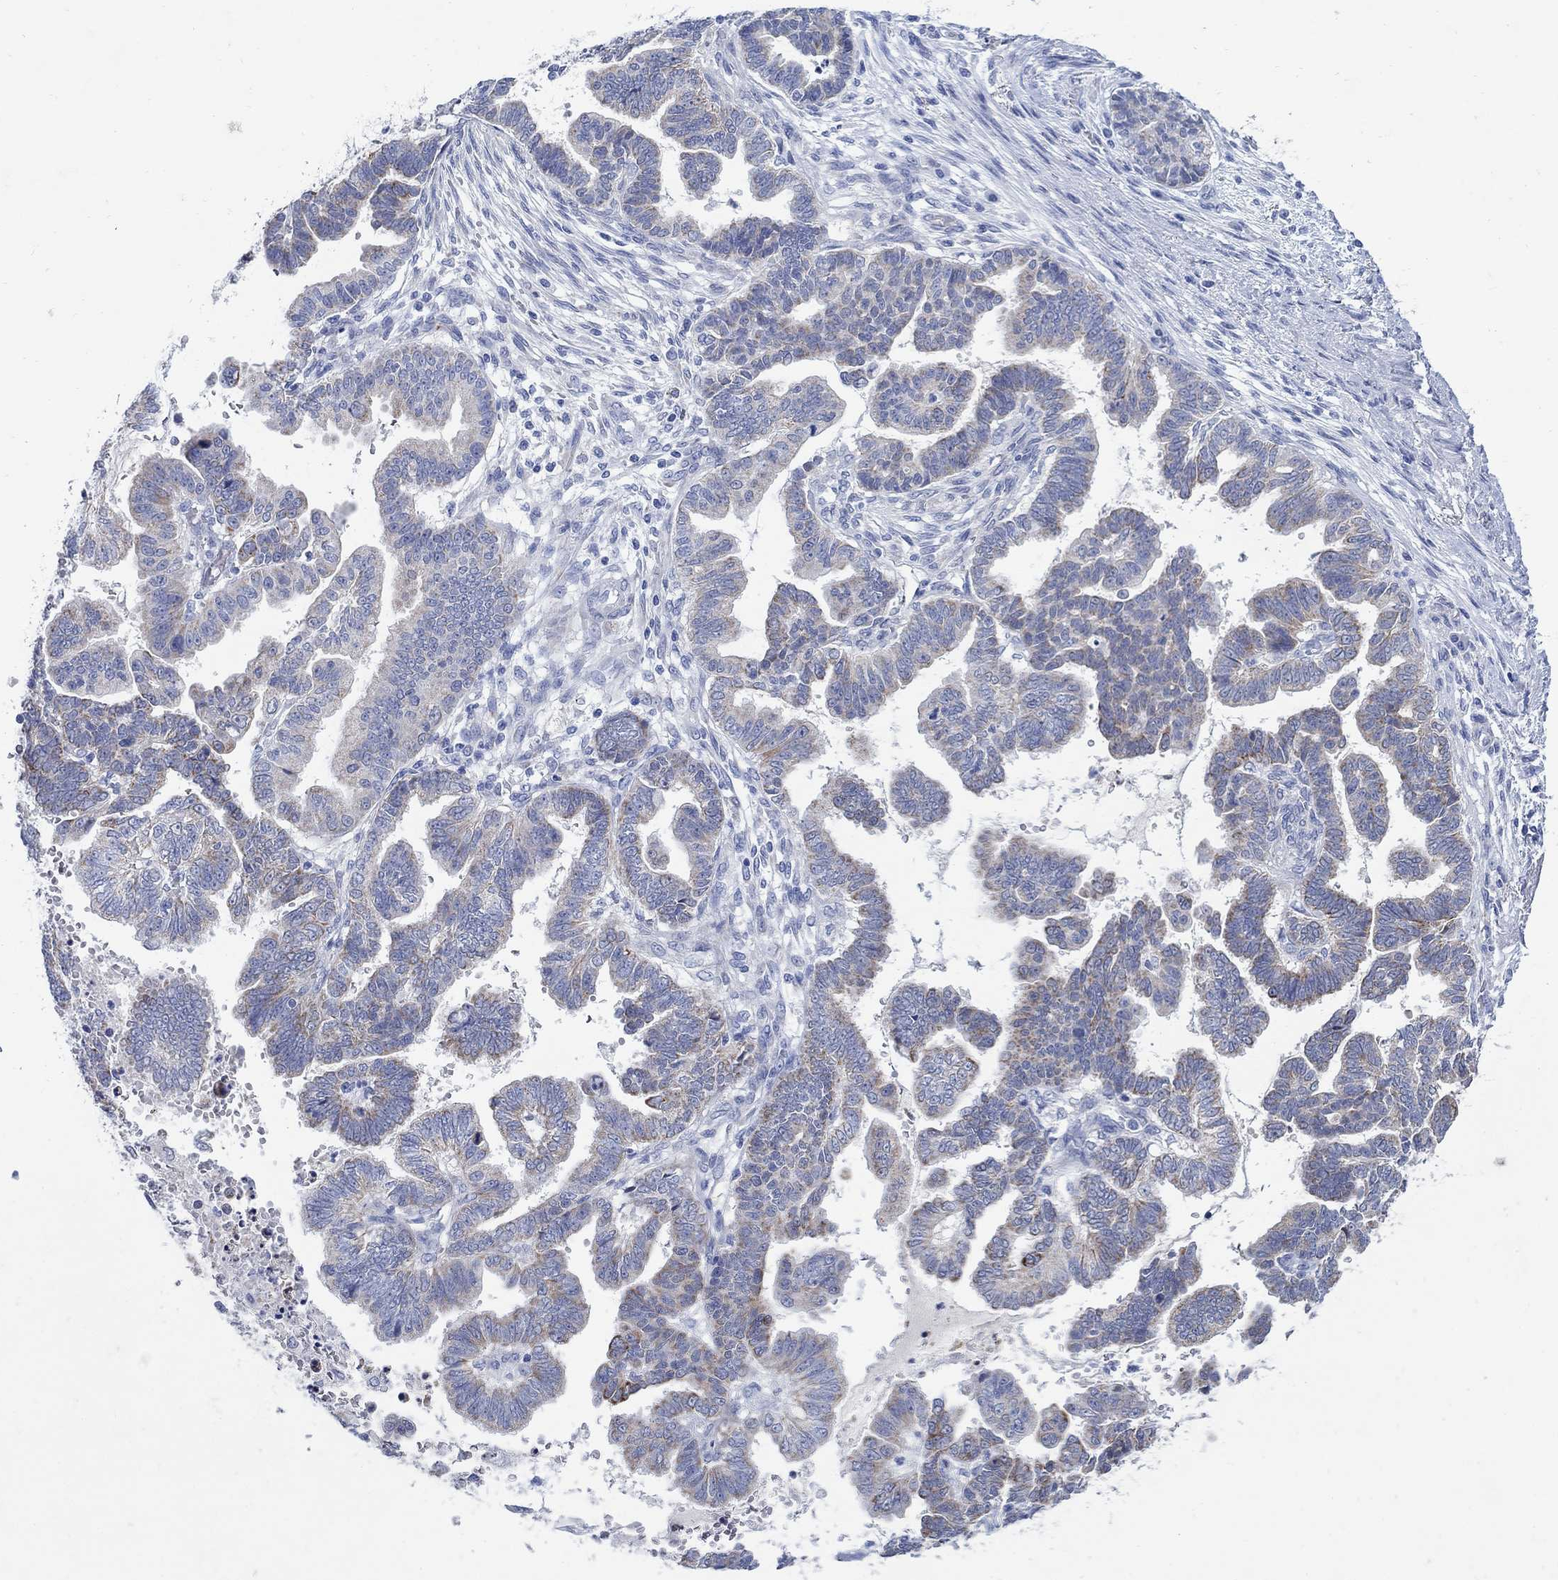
{"staining": {"intensity": "strong", "quantity": "<25%", "location": "cytoplasmic/membranous"}, "tissue": "stomach cancer", "cell_type": "Tumor cells", "image_type": "cancer", "snomed": [{"axis": "morphology", "description": "Adenocarcinoma, NOS"}, {"axis": "topography", "description": "Stomach"}], "caption": "Immunohistochemistry micrograph of stomach cancer stained for a protein (brown), which shows medium levels of strong cytoplasmic/membranous expression in about <25% of tumor cells.", "gene": "ZDHHC14", "patient": {"sex": "male", "age": 83}}